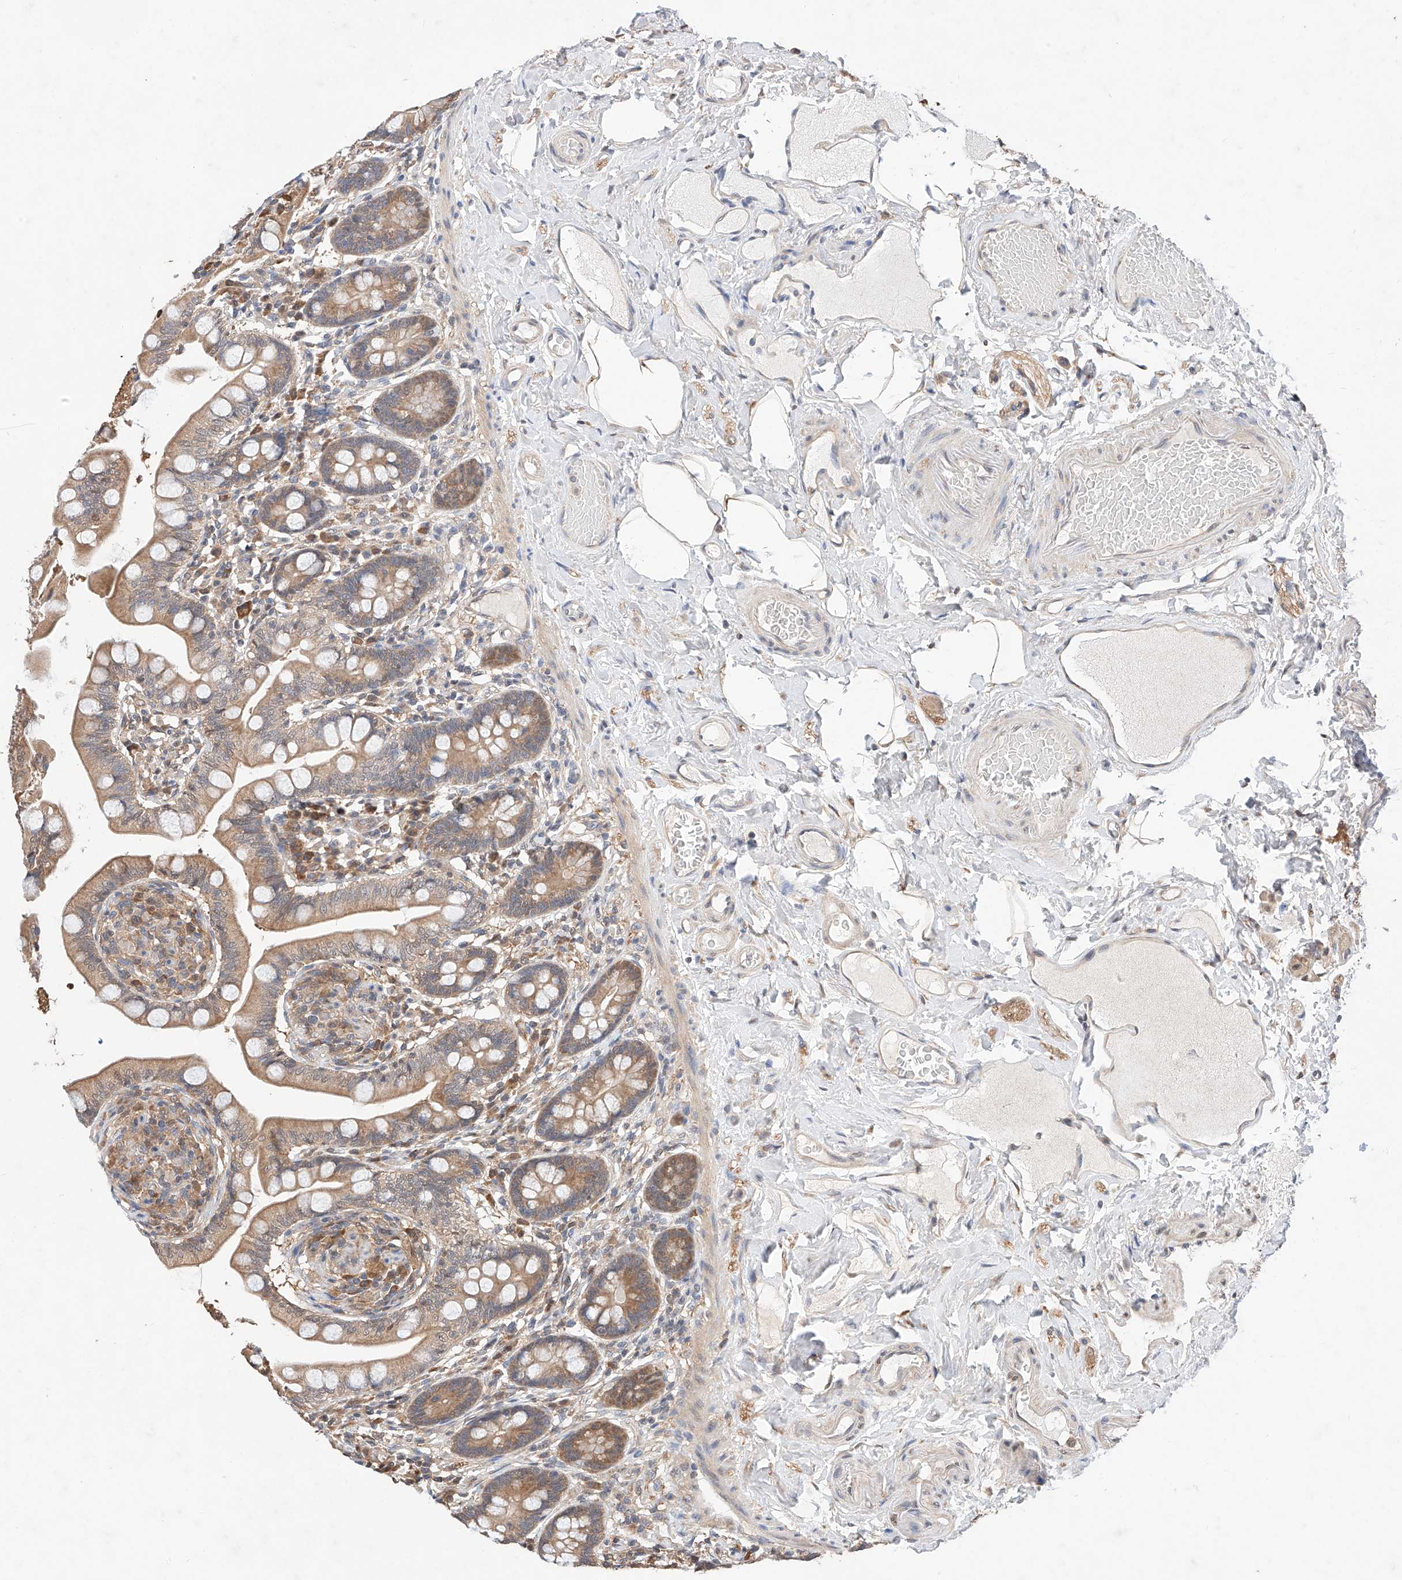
{"staining": {"intensity": "moderate", "quantity": ">75%", "location": "cytoplasmic/membranous,nuclear"}, "tissue": "small intestine", "cell_type": "Glandular cells", "image_type": "normal", "snomed": [{"axis": "morphology", "description": "Normal tissue, NOS"}, {"axis": "topography", "description": "Small intestine"}], "caption": "High-magnification brightfield microscopy of unremarkable small intestine stained with DAB (3,3'-diaminobenzidine) (brown) and counterstained with hematoxylin (blue). glandular cells exhibit moderate cytoplasmic/membranous,nuclear positivity is seen in about>75% of cells.", "gene": "ZSCAN4", "patient": {"sex": "female", "age": 64}}